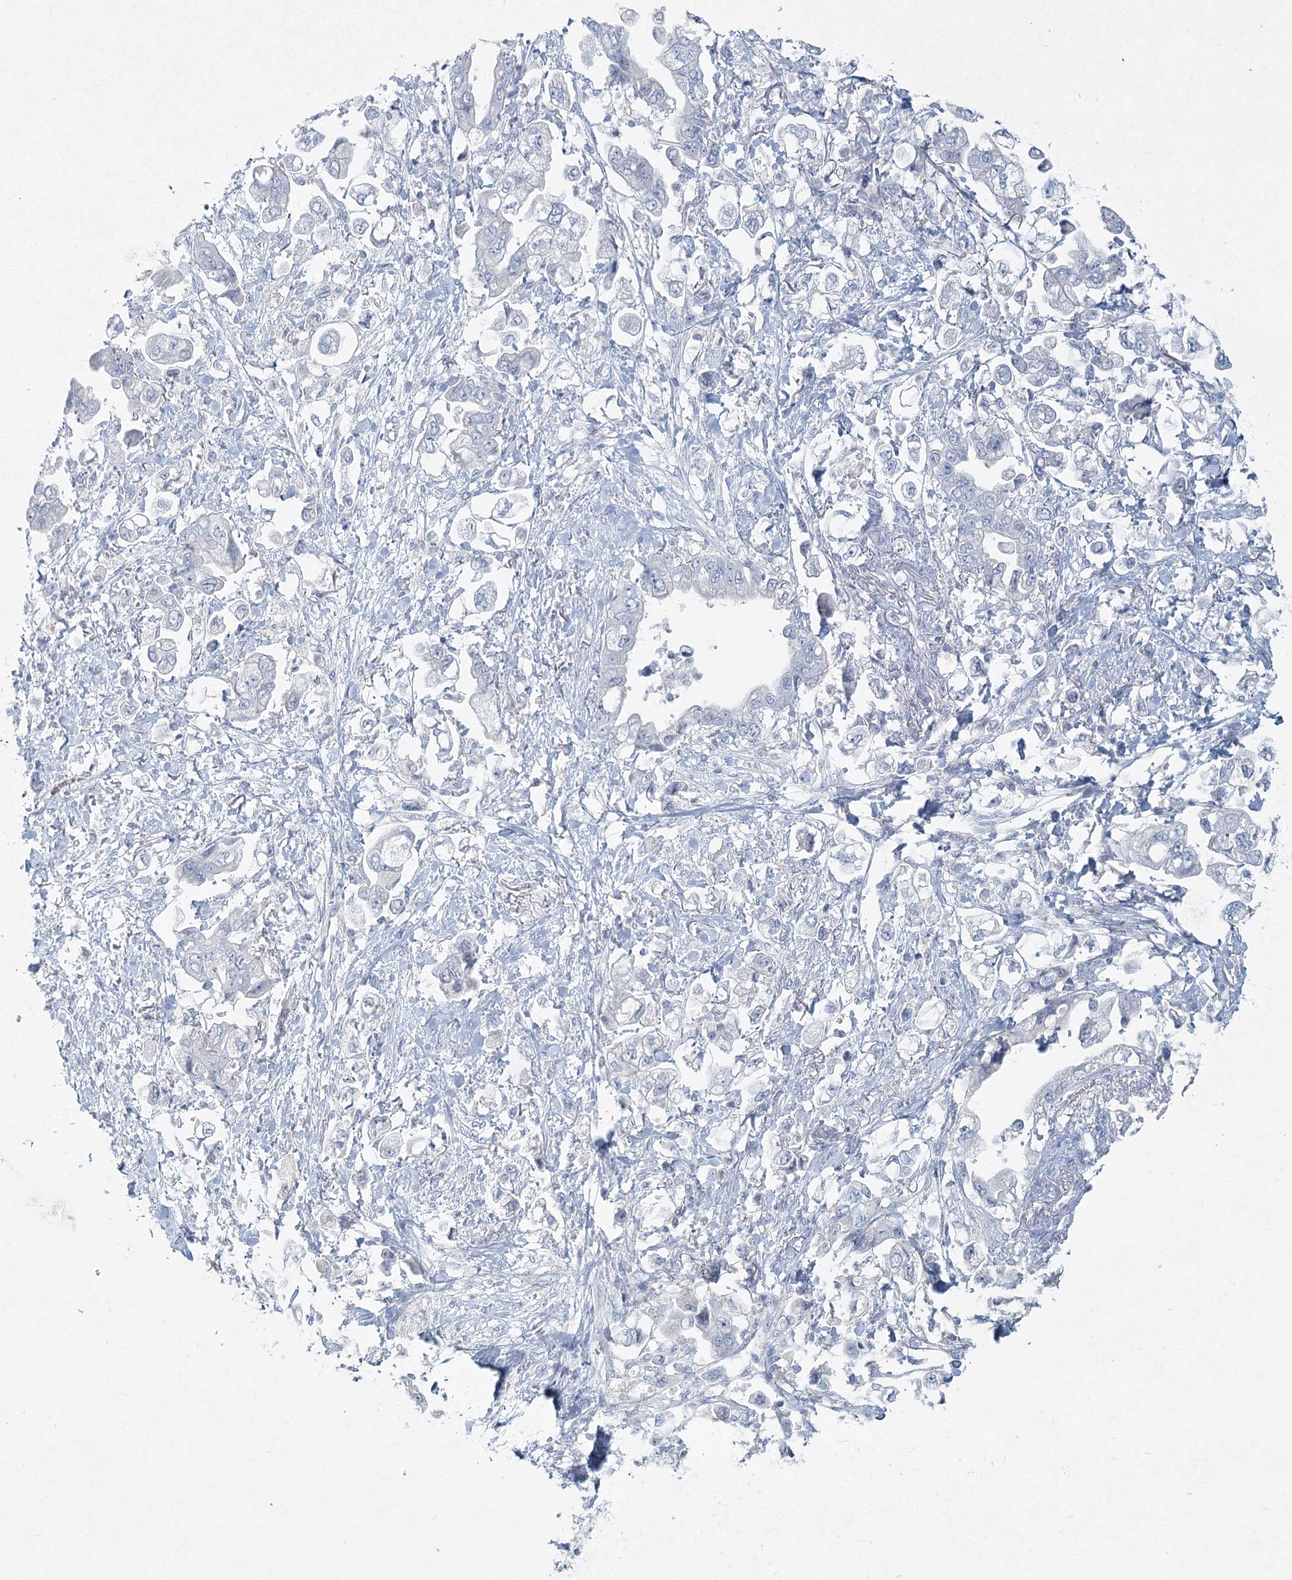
{"staining": {"intensity": "negative", "quantity": "none", "location": "none"}, "tissue": "stomach cancer", "cell_type": "Tumor cells", "image_type": "cancer", "snomed": [{"axis": "morphology", "description": "Adenocarcinoma, NOS"}, {"axis": "topography", "description": "Stomach"}], "caption": "Tumor cells show no significant protein positivity in stomach adenocarcinoma.", "gene": "LRP2BP", "patient": {"sex": "male", "age": 62}}